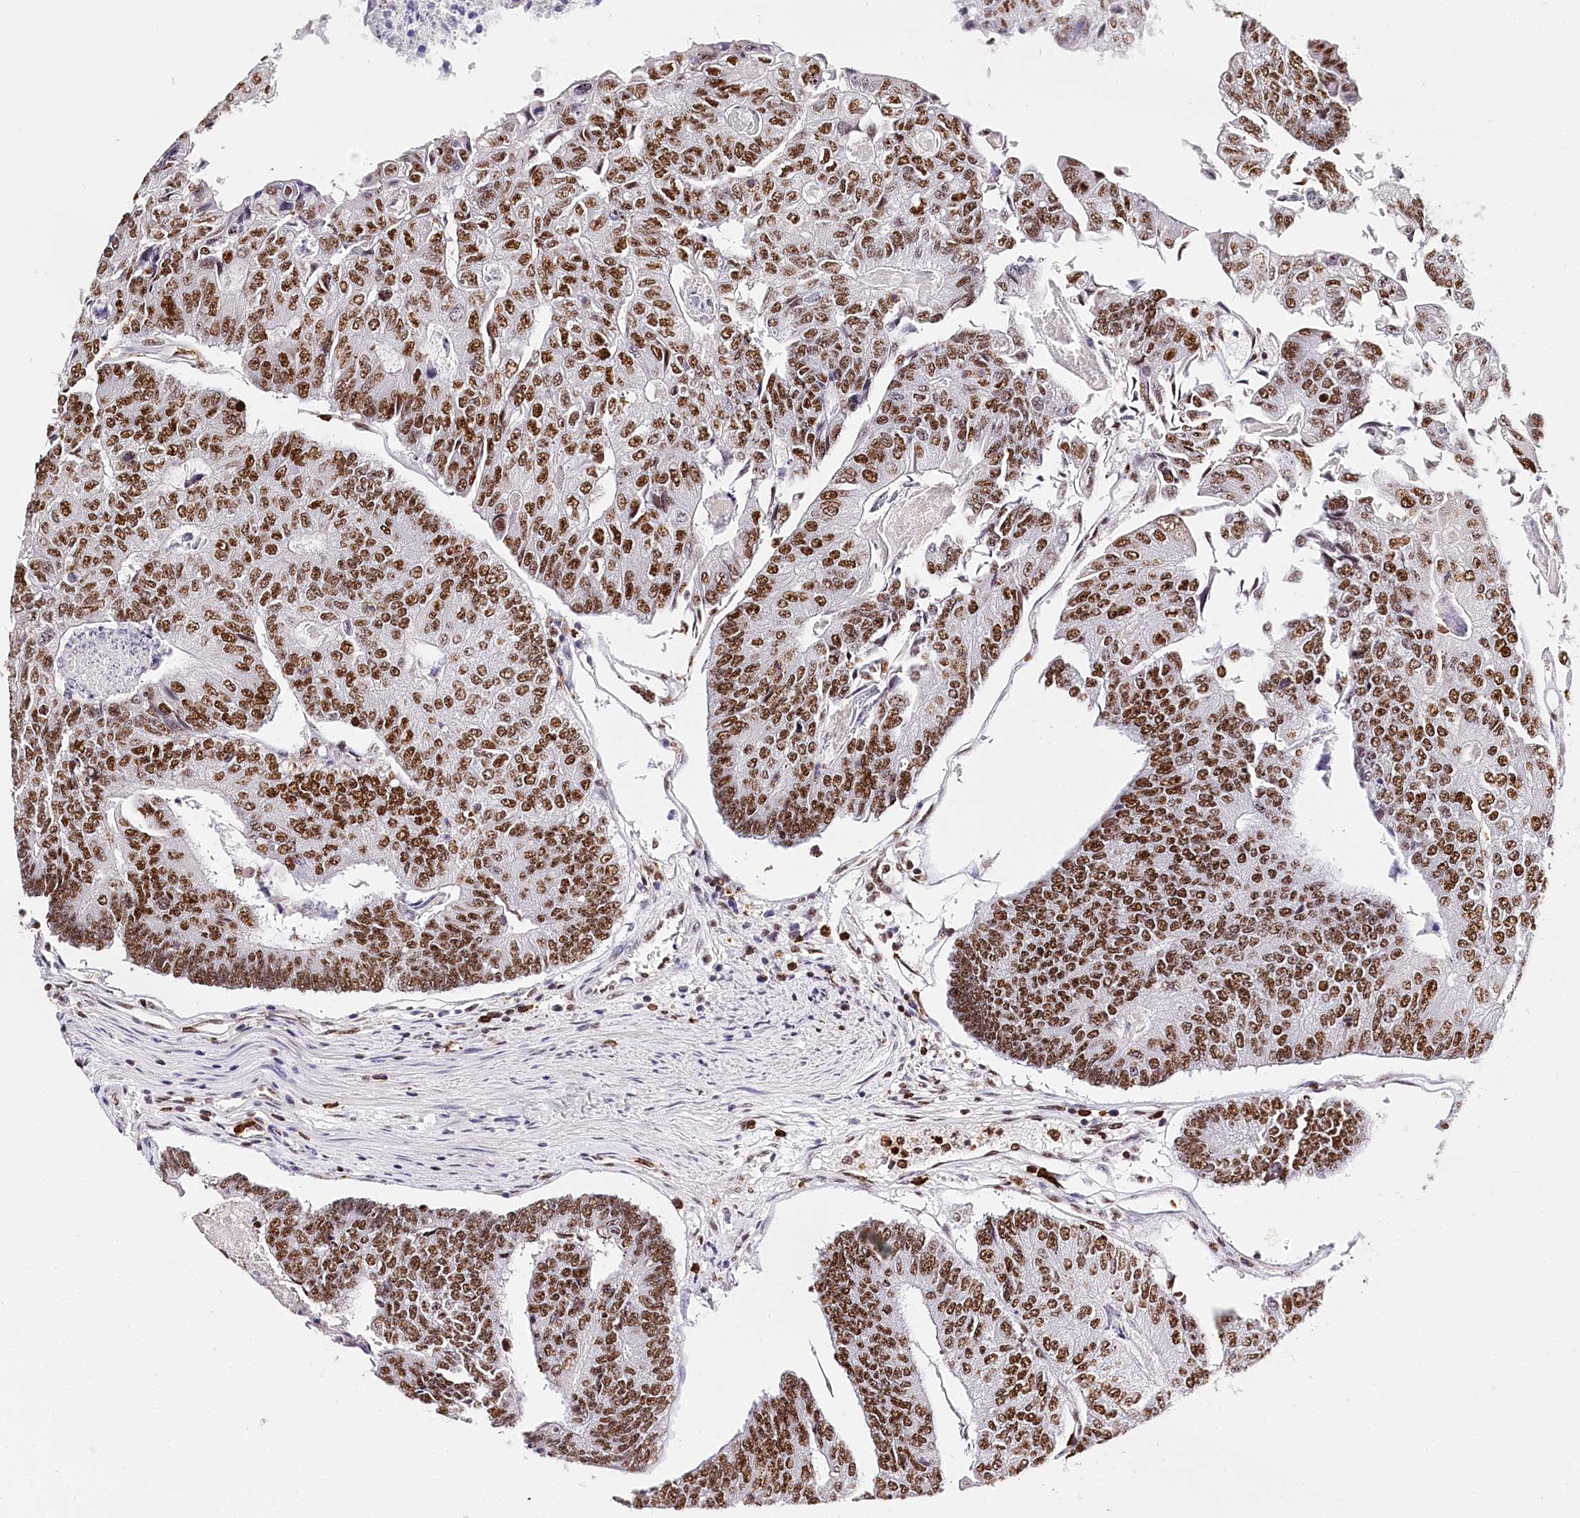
{"staining": {"intensity": "moderate", "quantity": ">75%", "location": "nuclear"}, "tissue": "colorectal cancer", "cell_type": "Tumor cells", "image_type": "cancer", "snomed": [{"axis": "morphology", "description": "Adenocarcinoma, NOS"}, {"axis": "topography", "description": "Colon"}], "caption": "Protein expression analysis of human colorectal cancer reveals moderate nuclear expression in approximately >75% of tumor cells. (DAB (3,3'-diaminobenzidine) IHC with brightfield microscopy, high magnification).", "gene": "BARD1", "patient": {"sex": "female", "age": 67}}